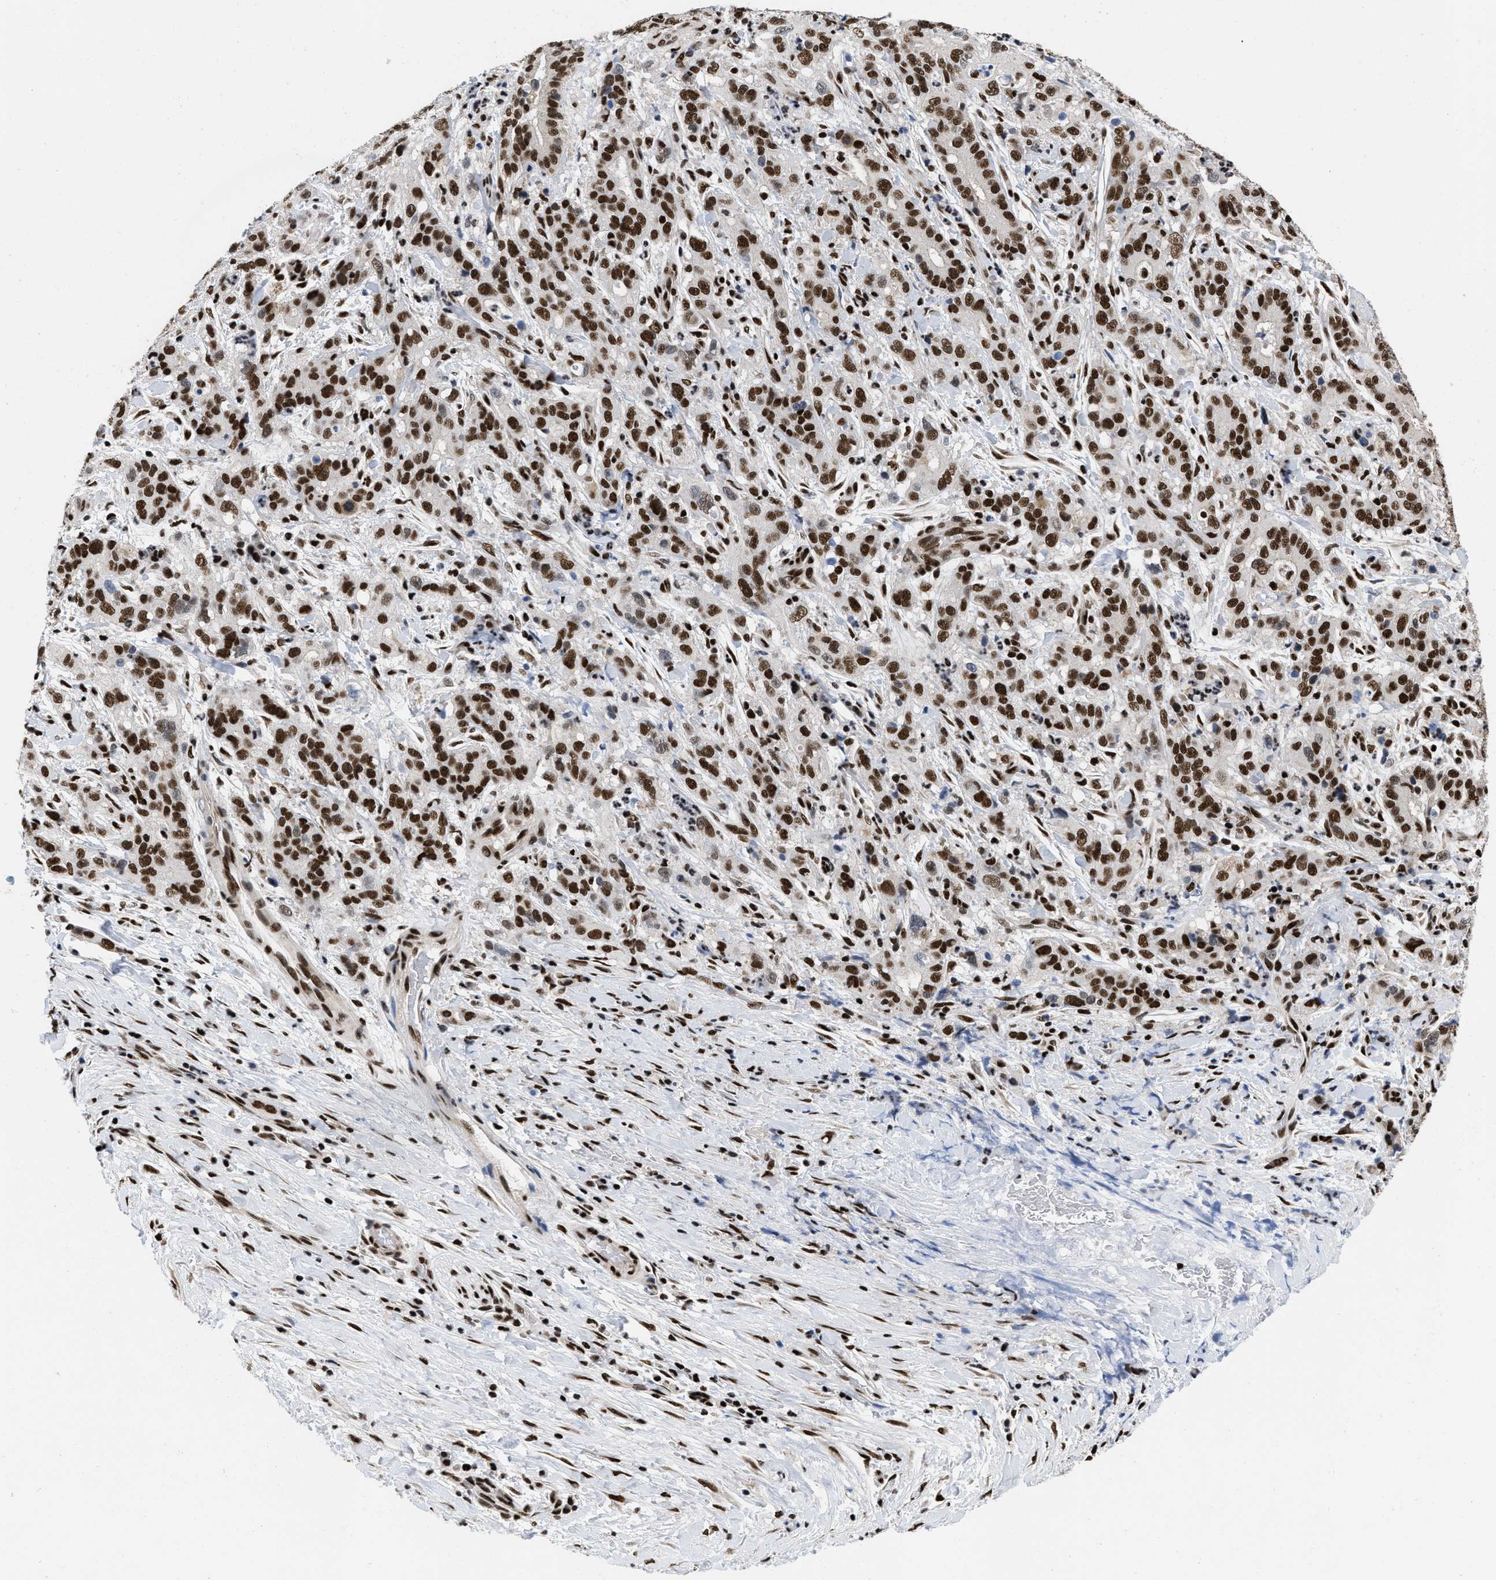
{"staining": {"intensity": "strong", "quantity": ">75%", "location": "nuclear"}, "tissue": "liver cancer", "cell_type": "Tumor cells", "image_type": "cancer", "snomed": [{"axis": "morphology", "description": "Cholangiocarcinoma"}, {"axis": "topography", "description": "Liver"}], "caption": "IHC staining of liver cholangiocarcinoma, which demonstrates high levels of strong nuclear expression in approximately >75% of tumor cells indicating strong nuclear protein positivity. The staining was performed using DAB (3,3'-diaminobenzidine) (brown) for protein detection and nuclei were counterstained in hematoxylin (blue).", "gene": "CREB1", "patient": {"sex": "female", "age": 38}}